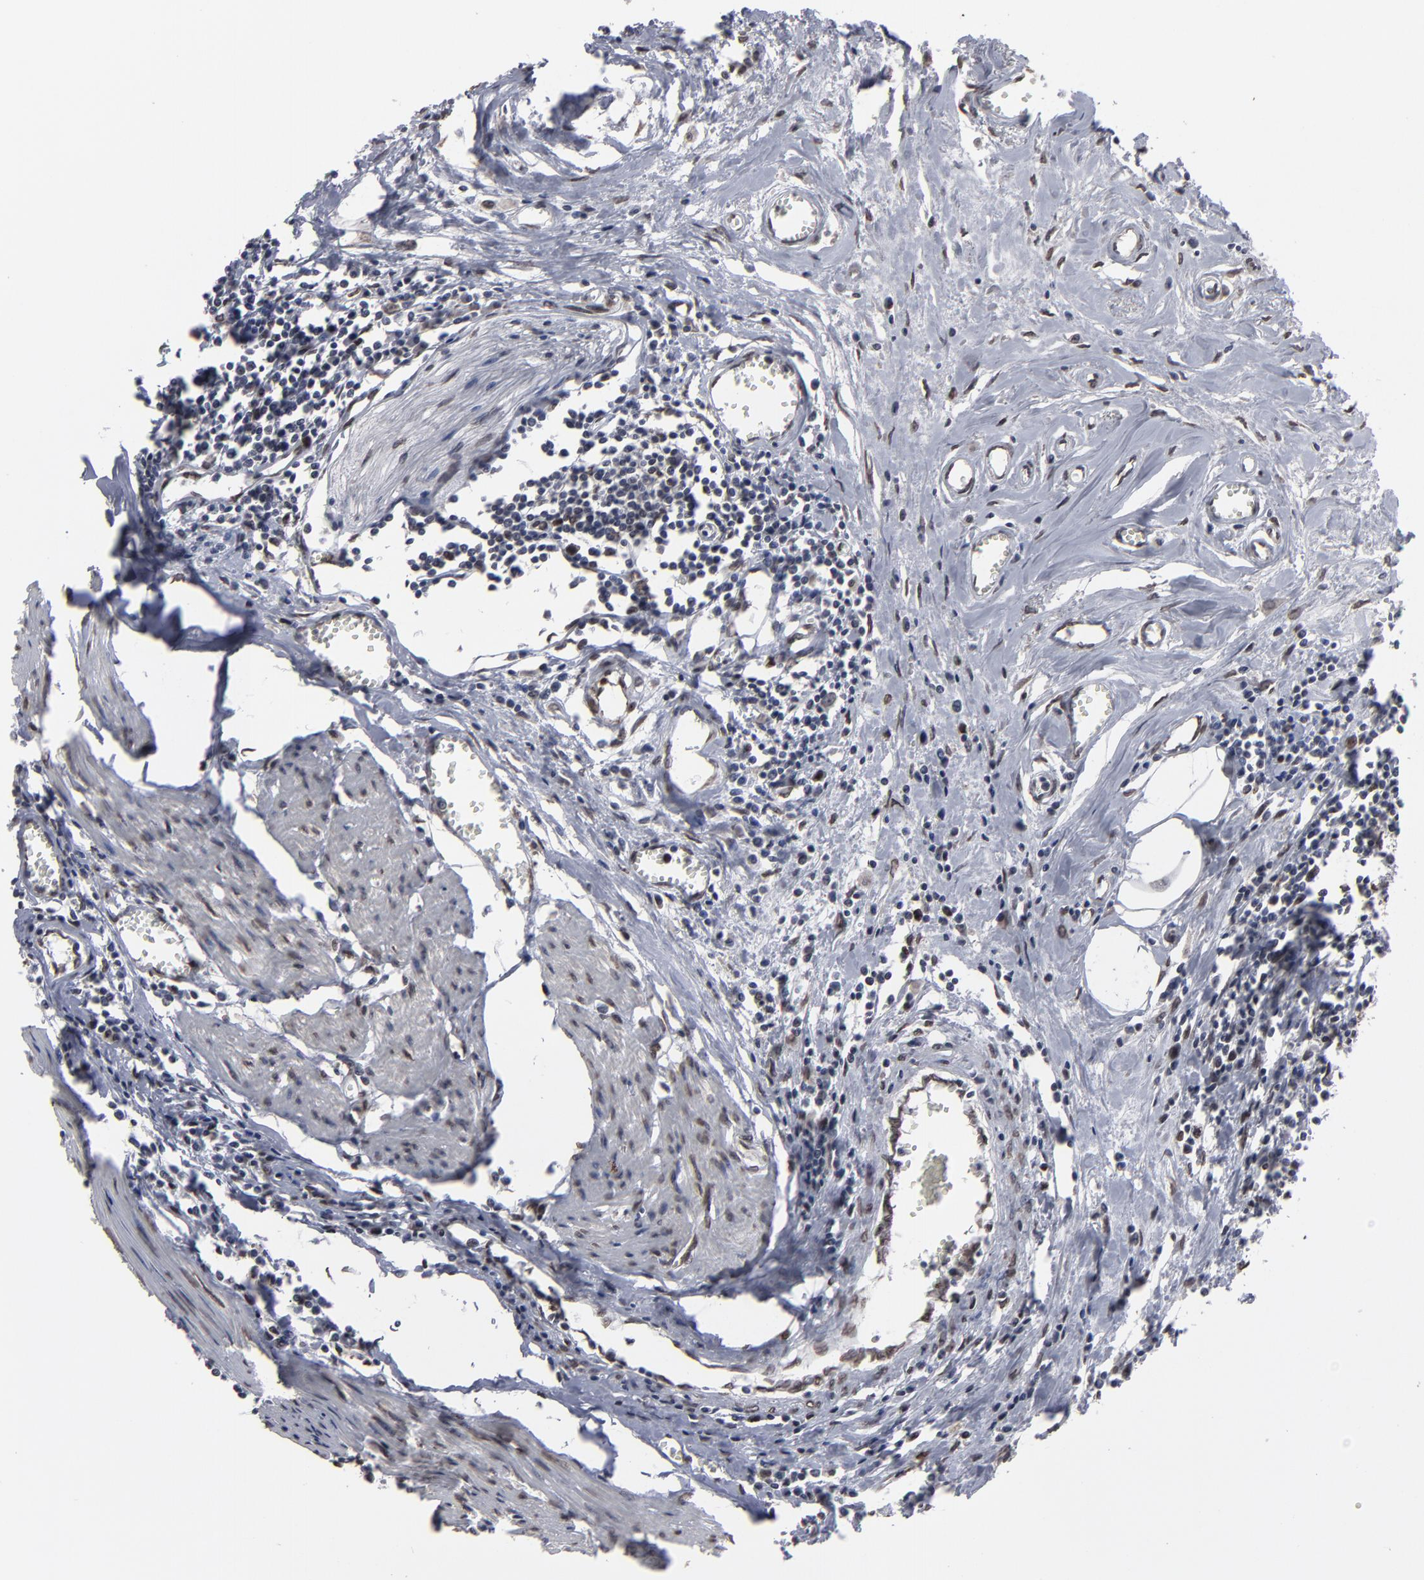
{"staining": {"intensity": "strong", "quantity": ">75%", "location": "nuclear"}, "tissue": "urothelial cancer", "cell_type": "Tumor cells", "image_type": "cancer", "snomed": [{"axis": "morphology", "description": "Urothelial carcinoma, High grade"}, {"axis": "topography", "description": "Urinary bladder"}], "caption": "Immunohistochemical staining of human urothelial cancer reveals high levels of strong nuclear positivity in about >75% of tumor cells.", "gene": "BAZ1A", "patient": {"sex": "male", "age": 54}}